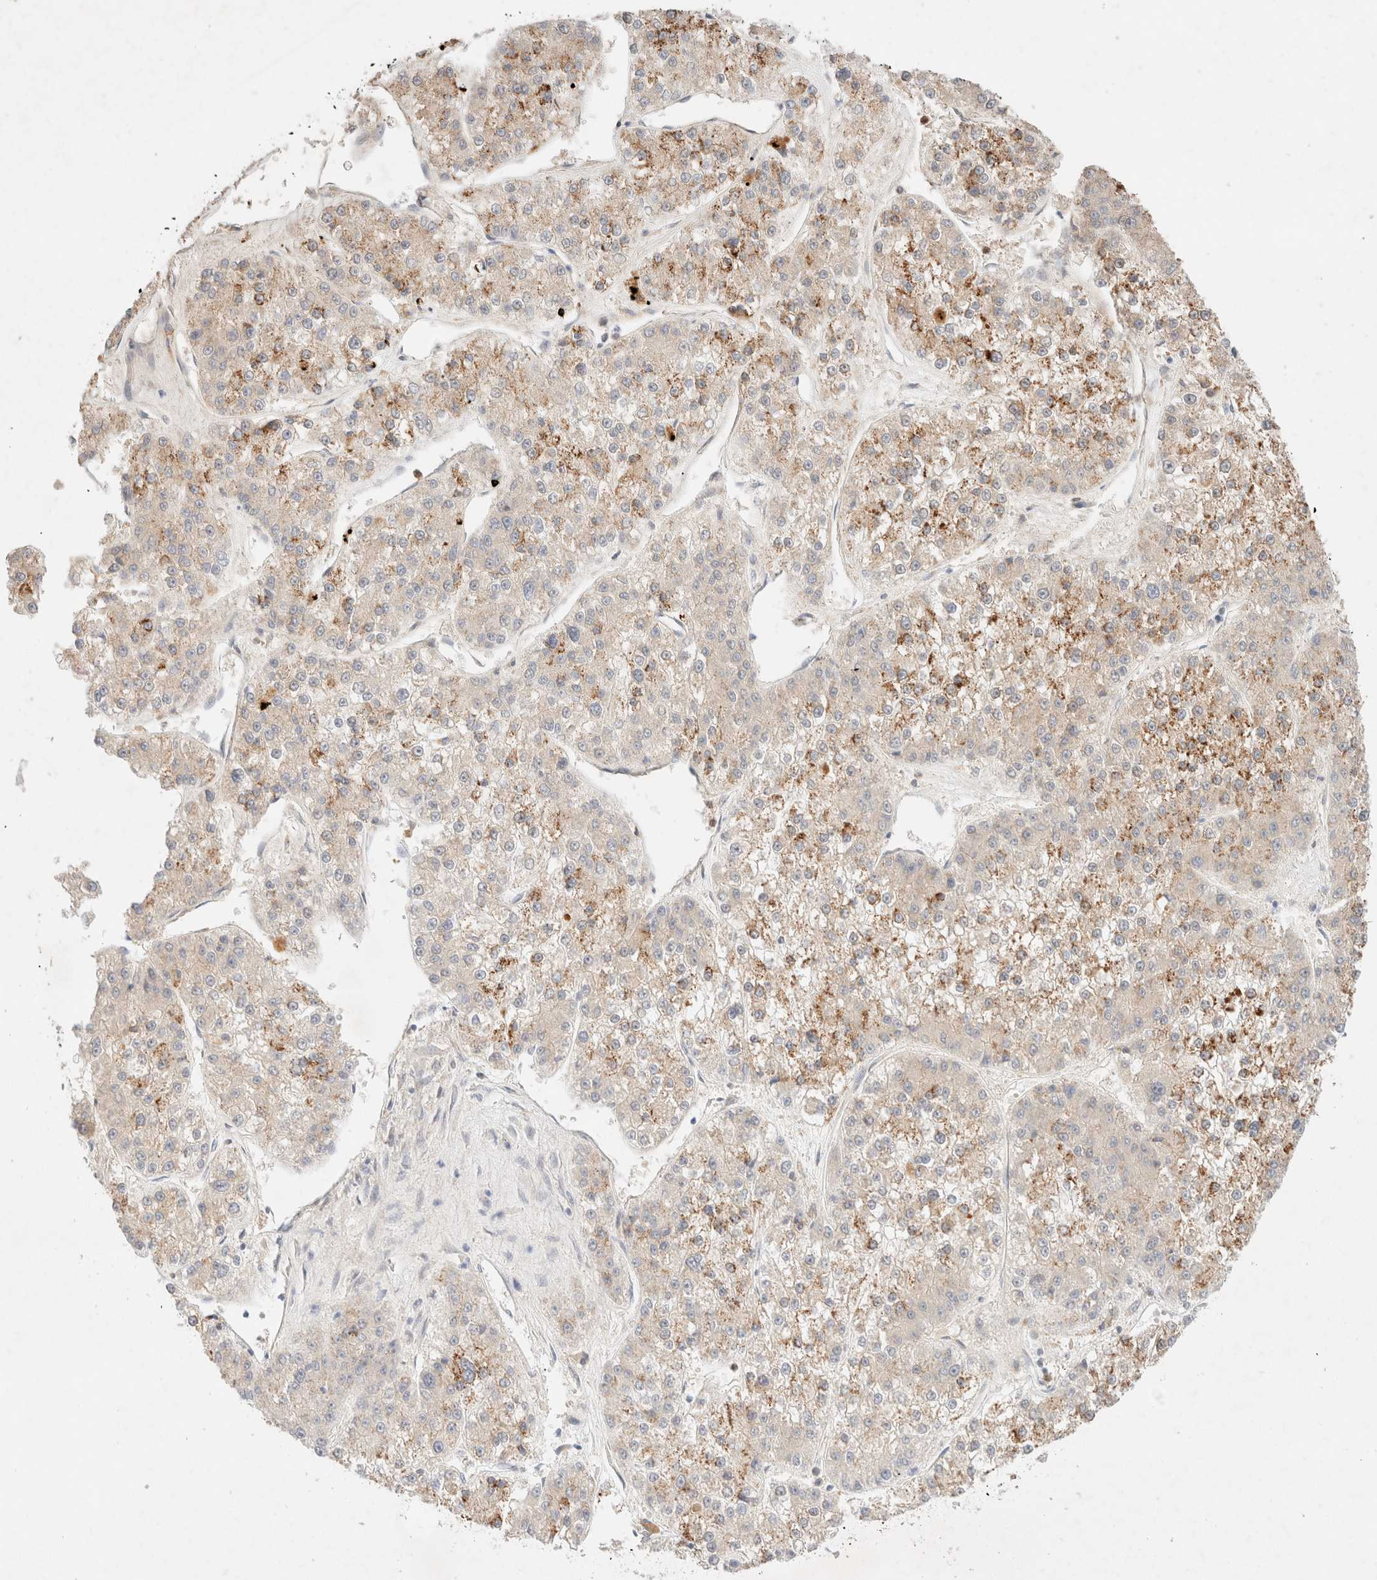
{"staining": {"intensity": "weak", "quantity": ">75%", "location": "cytoplasmic/membranous"}, "tissue": "liver cancer", "cell_type": "Tumor cells", "image_type": "cancer", "snomed": [{"axis": "morphology", "description": "Carcinoma, Hepatocellular, NOS"}, {"axis": "topography", "description": "Liver"}], "caption": "Hepatocellular carcinoma (liver) stained with DAB IHC exhibits low levels of weak cytoplasmic/membranous expression in about >75% of tumor cells.", "gene": "SGSM2", "patient": {"sex": "female", "age": 73}}